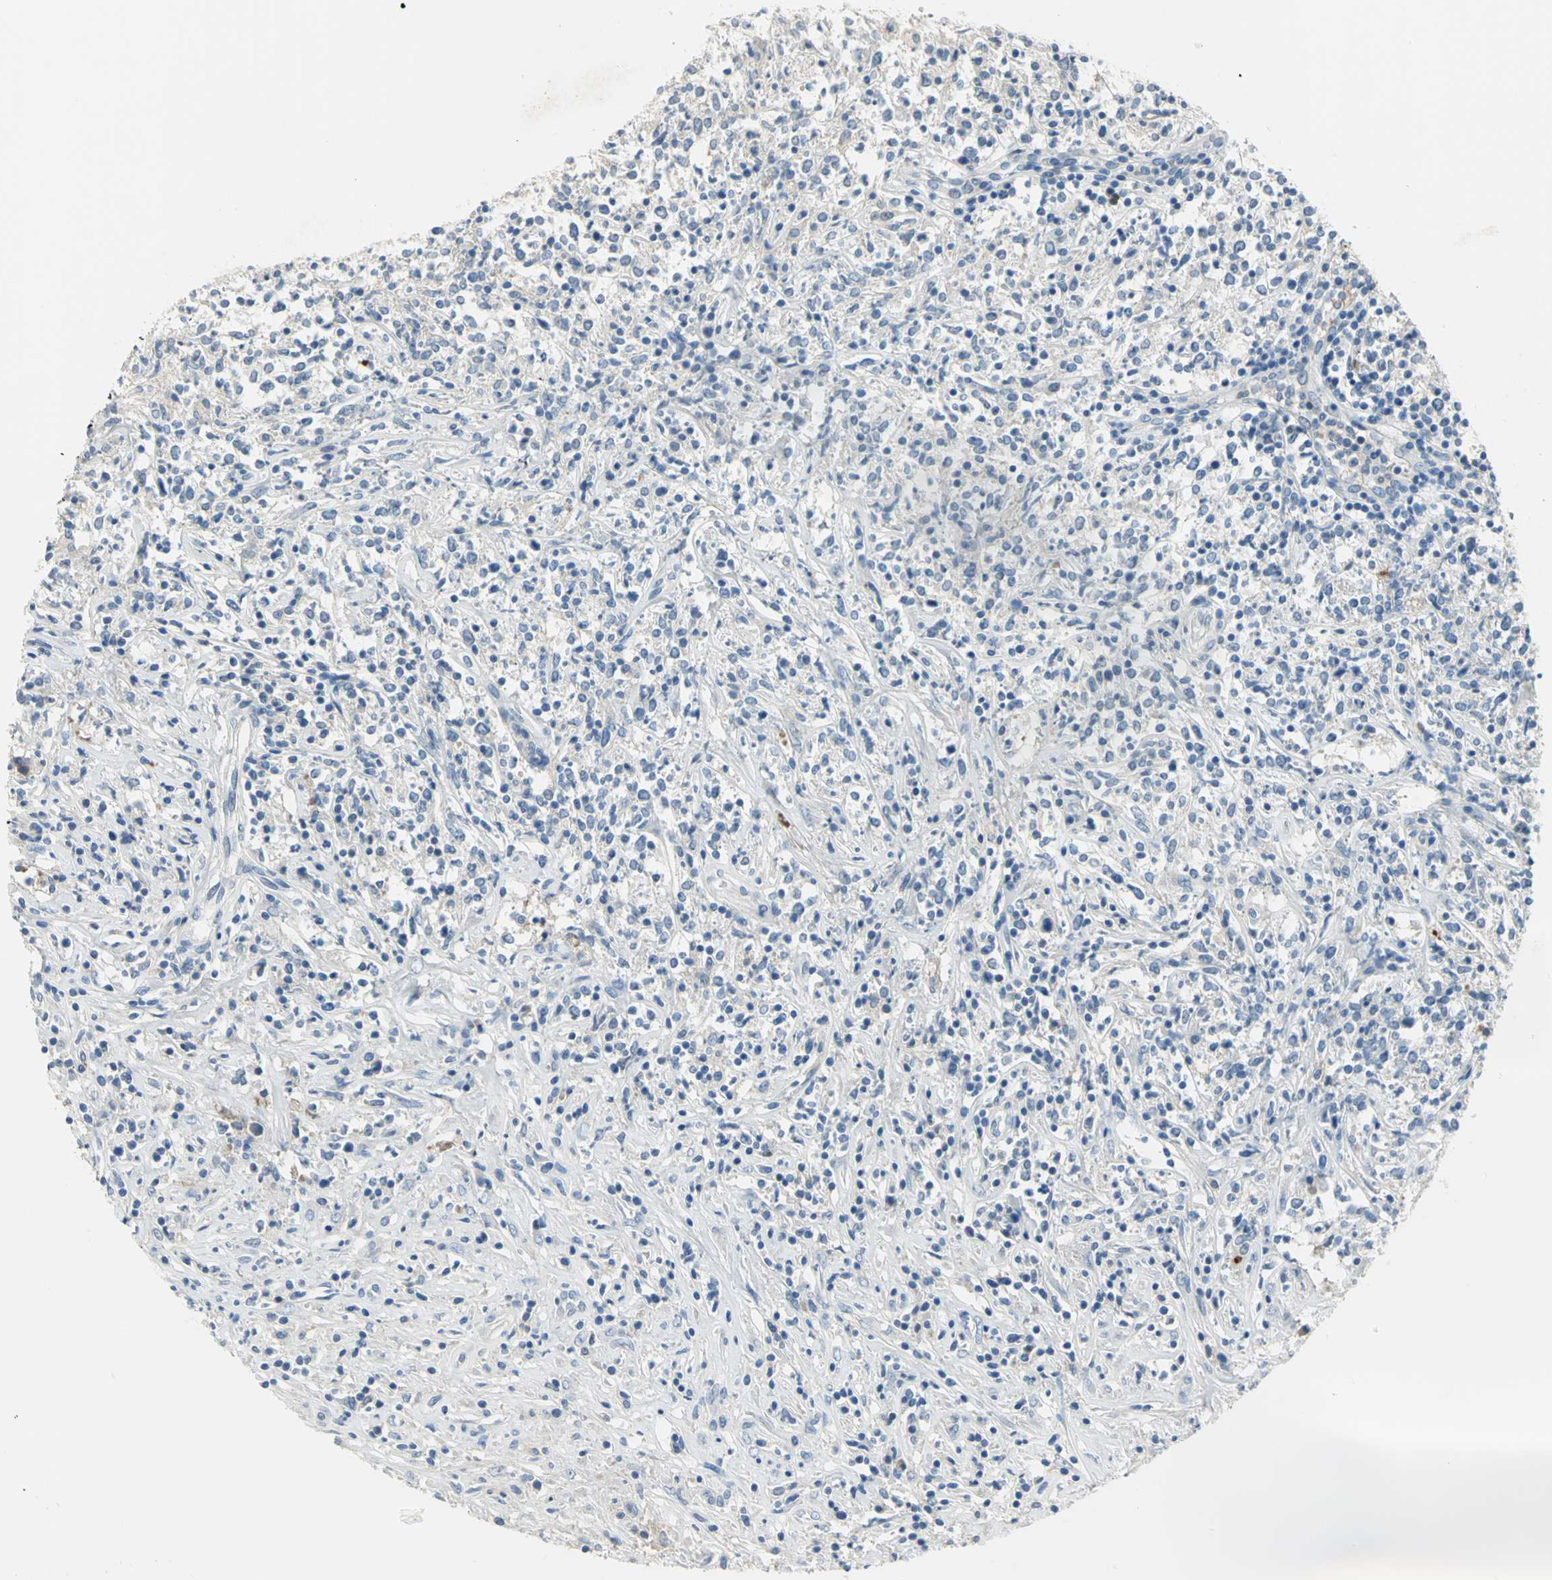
{"staining": {"intensity": "negative", "quantity": "none", "location": "none"}, "tissue": "lymphoma", "cell_type": "Tumor cells", "image_type": "cancer", "snomed": [{"axis": "morphology", "description": "Malignant lymphoma, non-Hodgkin's type, High grade"}, {"axis": "topography", "description": "Lymph node"}], "caption": "DAB (3,3'-diaminobenzidine) immunohistochemical staining of human high-grade malignant lymphoma, non-Hodgkin's type shows no significant expression in tumor cells.", "gene": "ZIC1", "patient": {"sex": "female", "age": 84}}